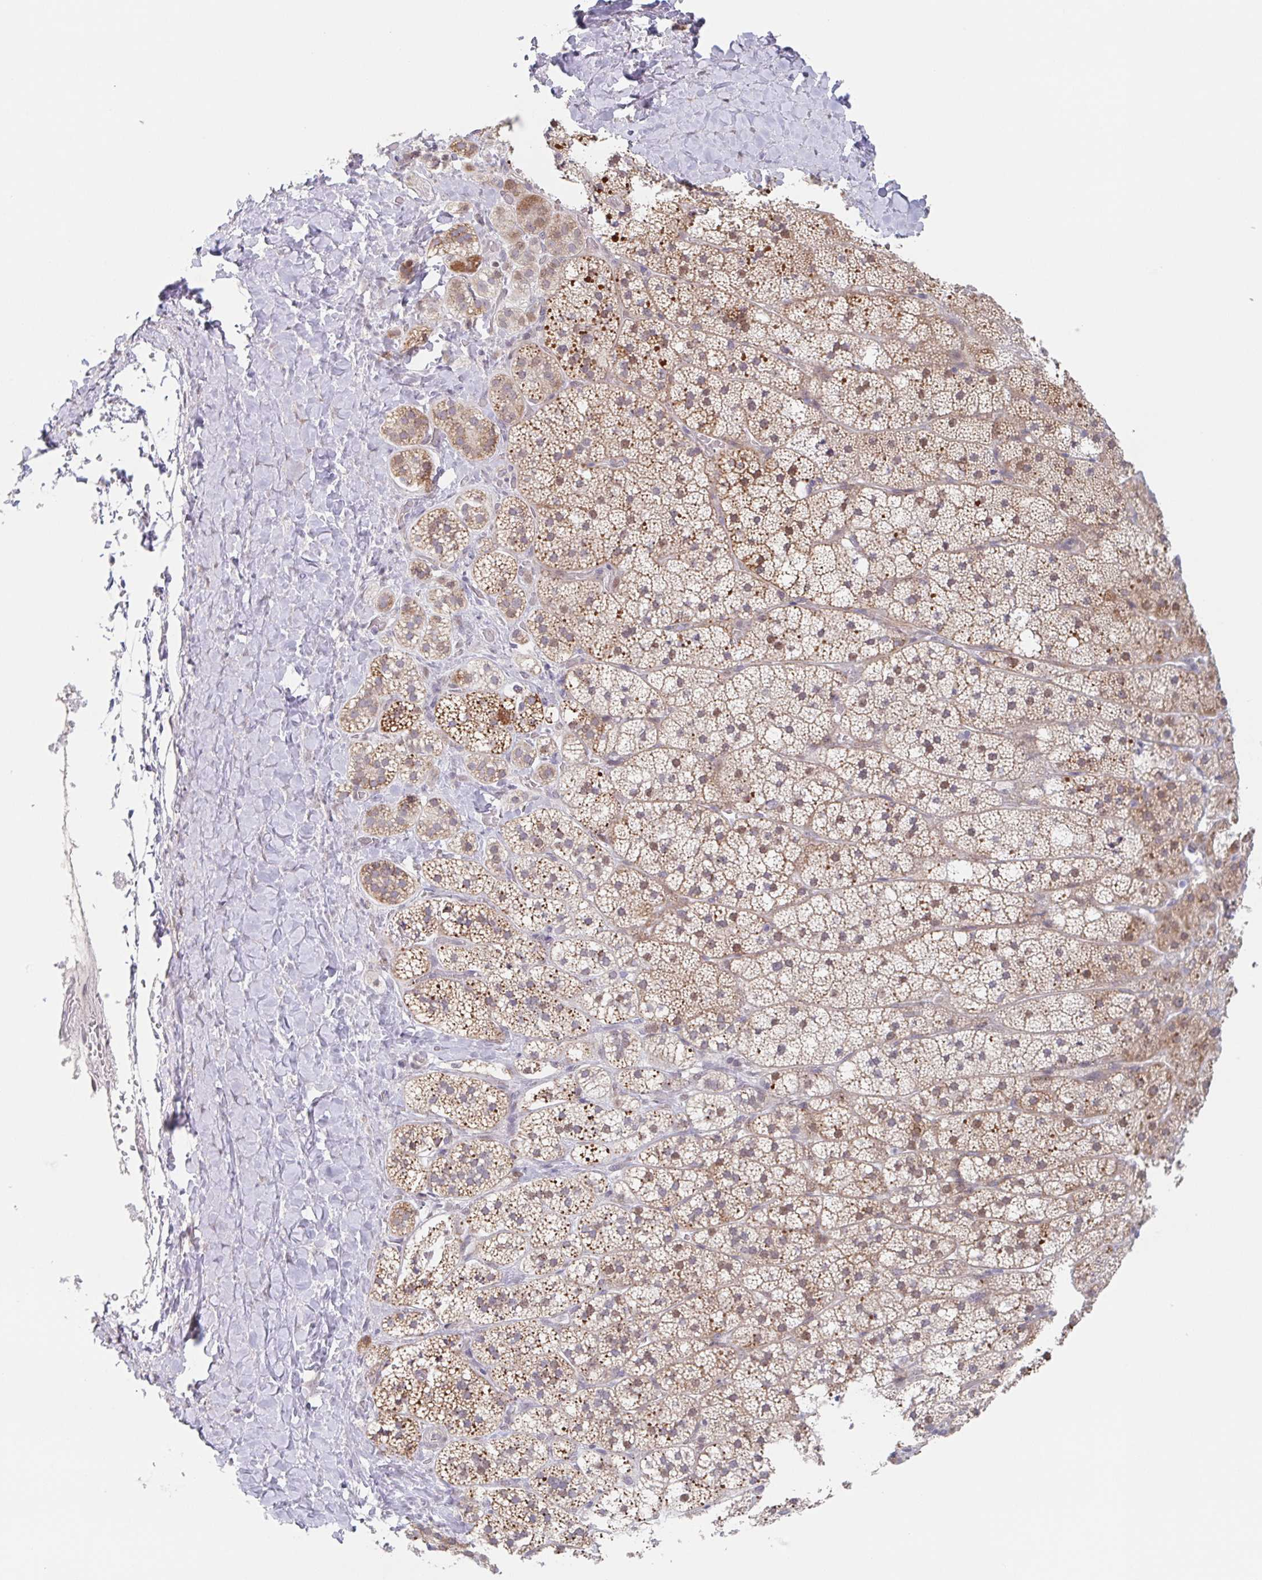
{"staining": {"intensity": "moderate", "quantity": ">75%", "location": "cytoplasmic/membranous"}, "tissue": "adrenal gland", "cell_type": "Glandular cells", "image_type": "normal", "snomed": [{"axis": "morphology", "description": "Normal tissue, NOS"}, {"axis": "topography", "description": "Adrenal gland"}], "caption": "Adrenal gland stained with immunohistochemistry (IHC) shows moderate cytoplasmic/membranous expression in about >75% of glandular cells.", "gene": "POU2F3", "patient": {"sex": "male", "age": 53}}